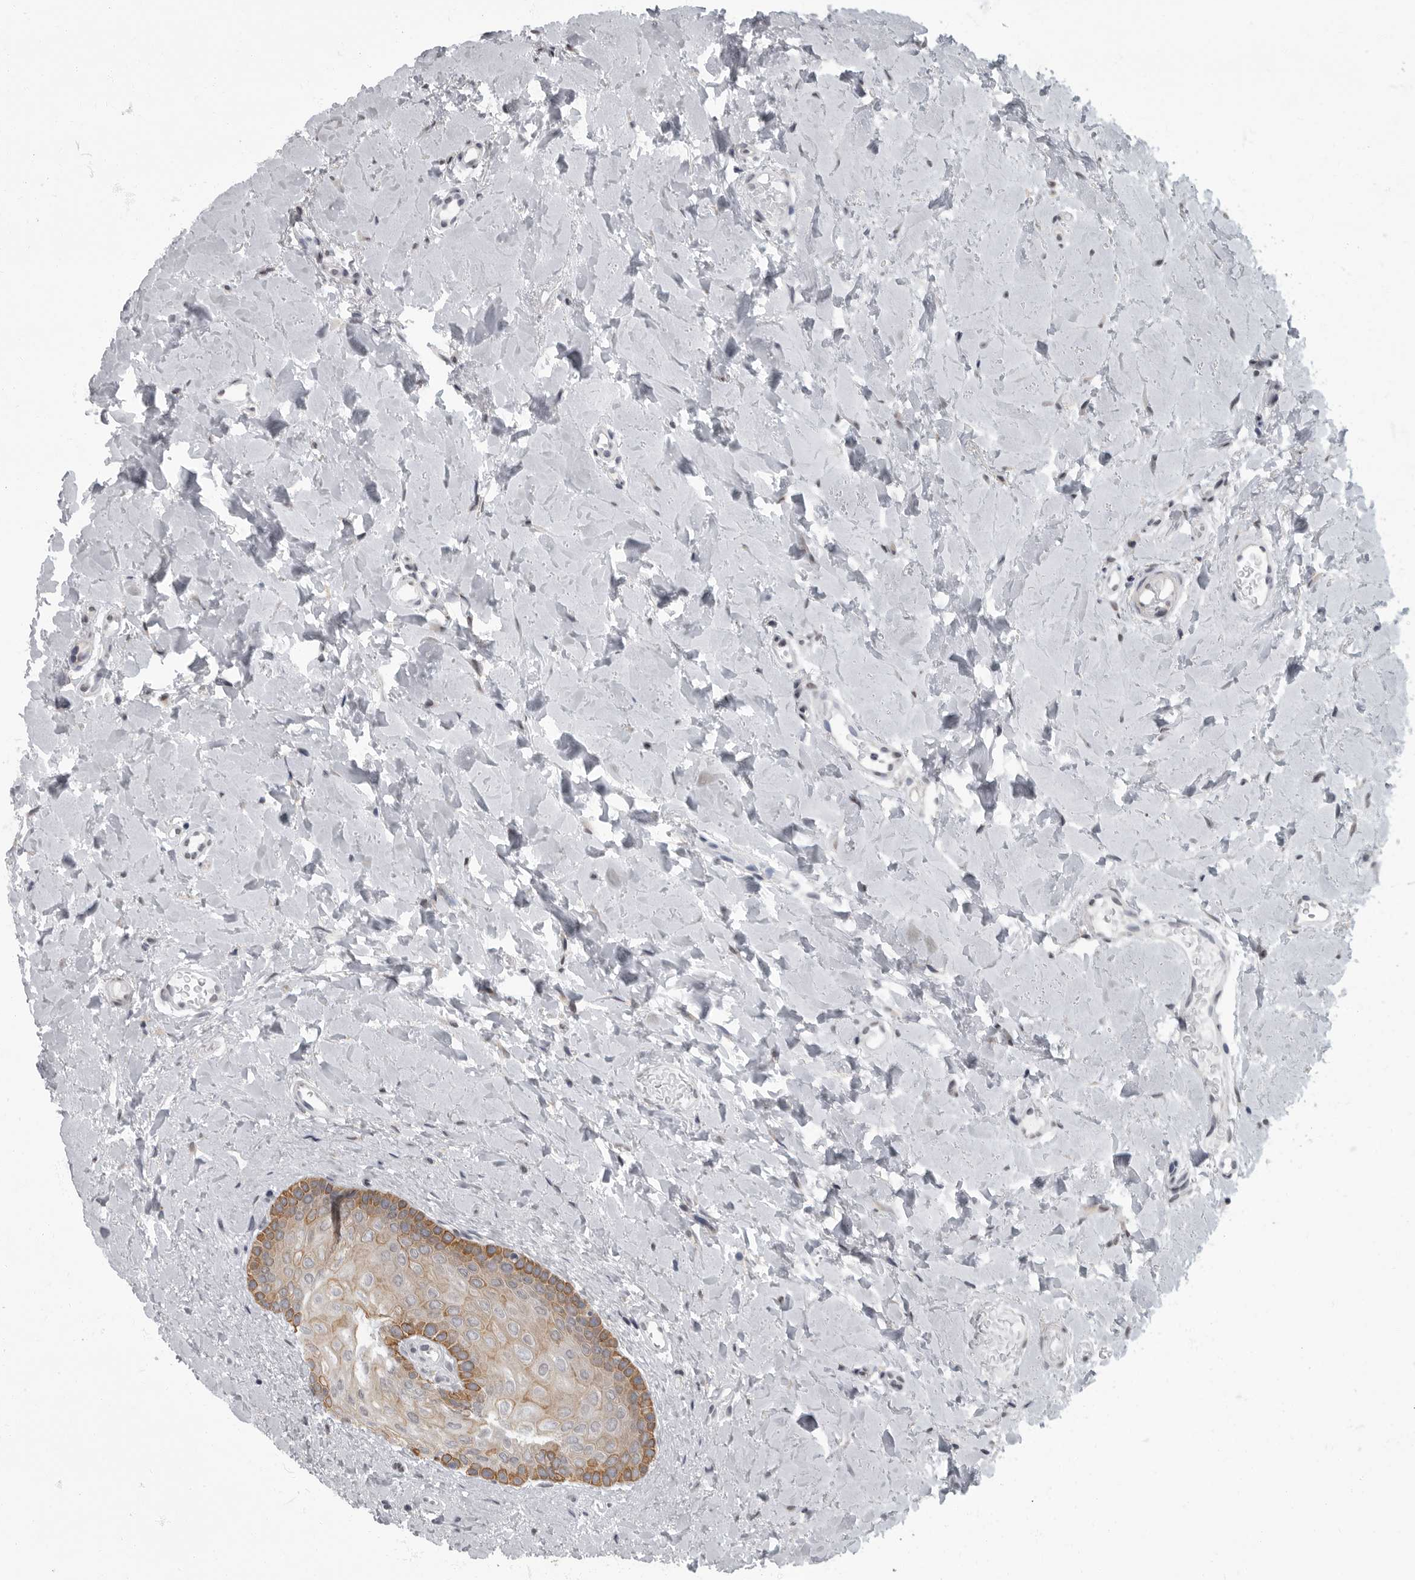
{"staining": {"intensity": "strong", "quantity": "<25%", "location": "cytoplasmic/membranous,nuclear"}, "tissue": "oral mucosa", "cell_type": "Squamous epithelial cells", "image_type": "normal", "snomed": [{"axis": "morphology", "description": "Normal tissue, NOS"}, {"axis": "topography", "description": "Oral tissue"}], "caption": "A photomicrograph of oral mucosa stained for a protein demonstrates strong cytoplasmic/membranous,nuclear brown staining in squamous epithelial cells. (DAB IHC with brightfield microscopy, high magnification).", "gene": "EVI5", "patient": {"sex": "female", "age": 39}}